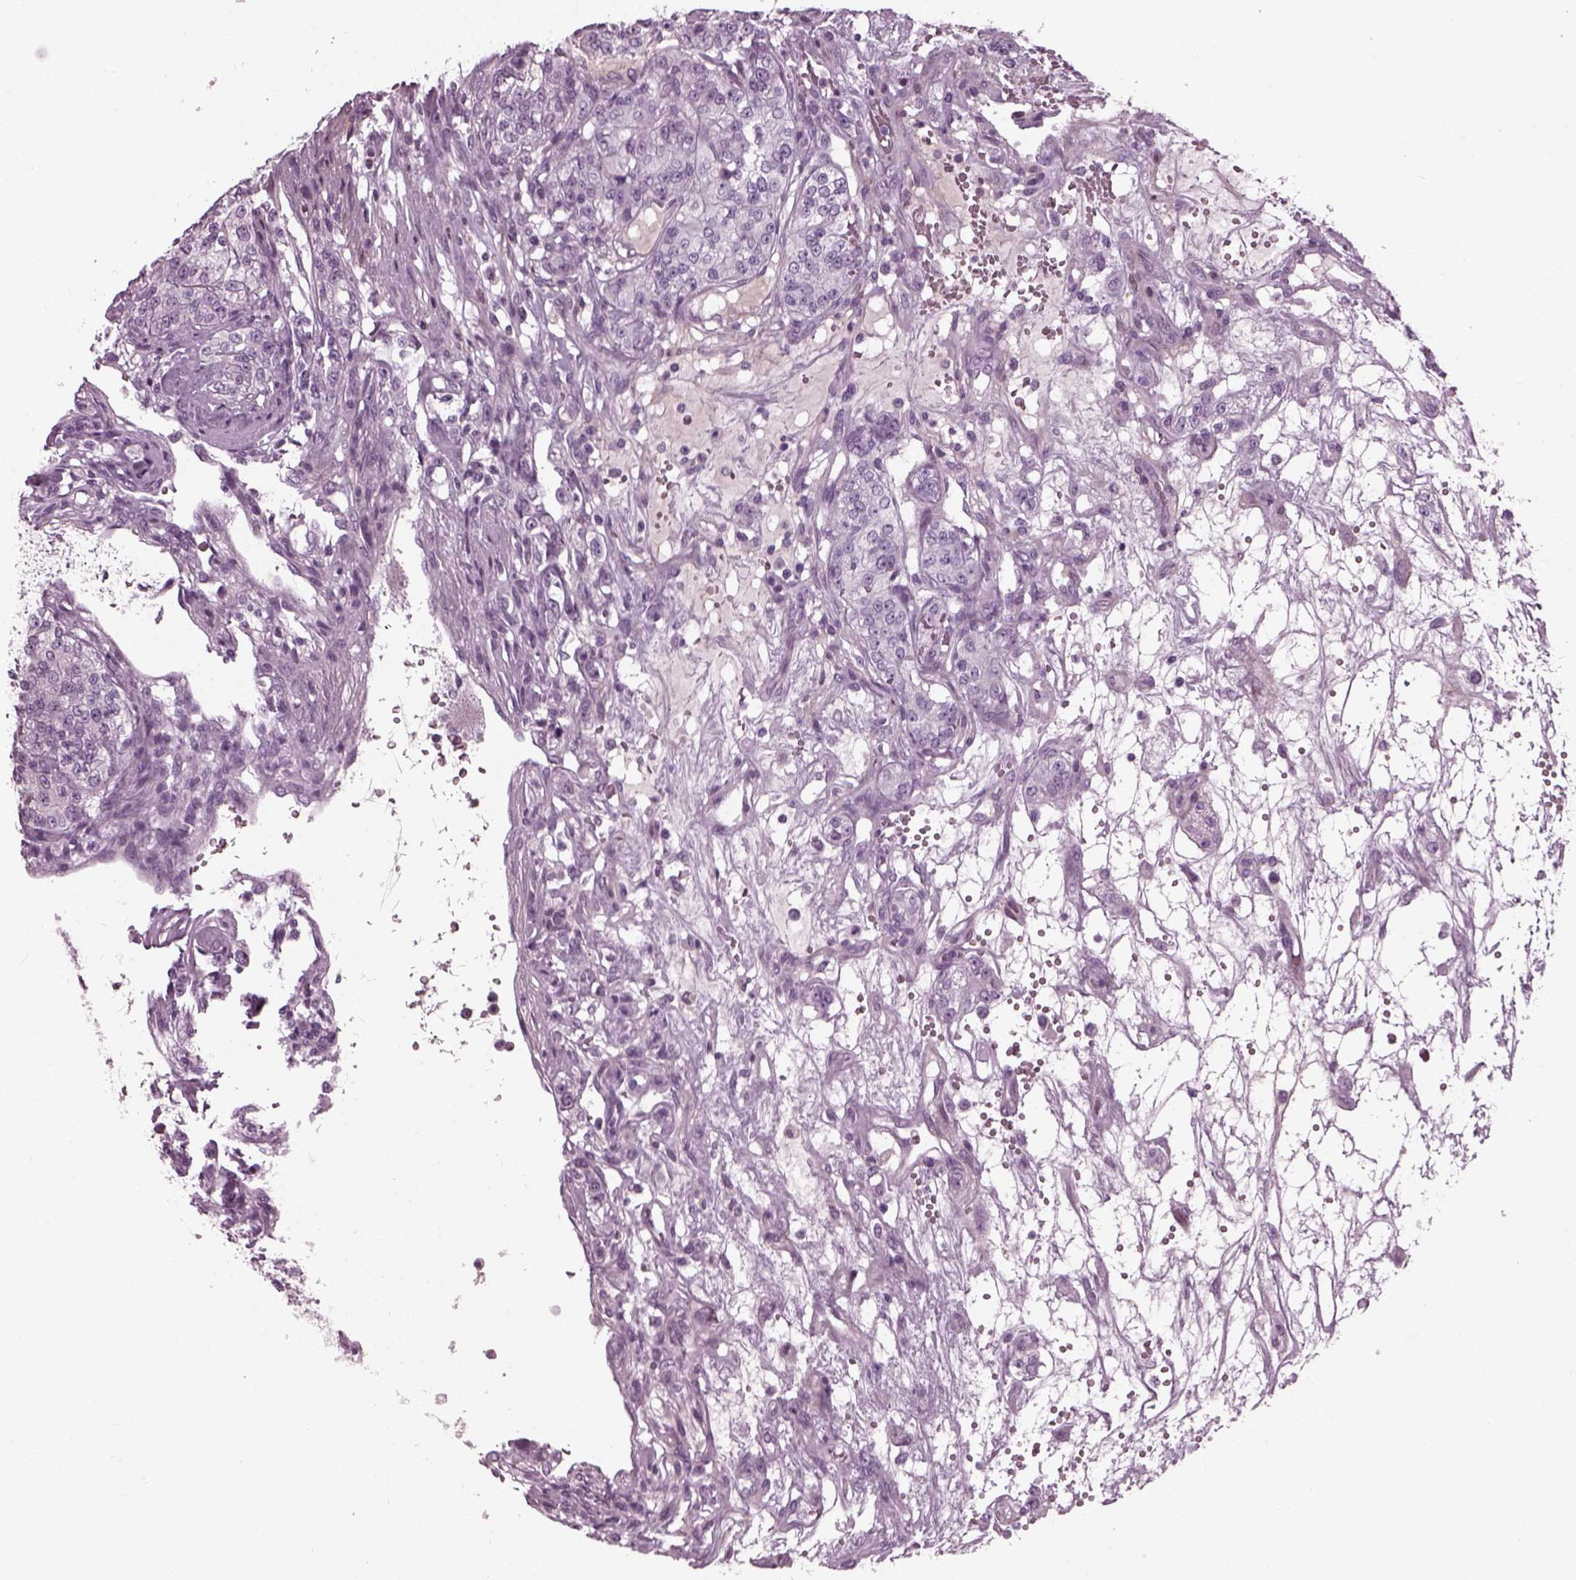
{"staining": {"intensity": "negative", "quantity": "none", "location": "none"}, "tissue": "renal cancer", "cell_type": "Tumor cells", "image_type": "cancer", "snomed": [{"axis": "morphology", "description": "Adenocarcinoma, NOS"}, {"axis": "topography", "description": "Kidney"}], "caption": "Immunohistochemistry (IHC) of human renal cancer reveals no expression in tumor cells.", "gene": "DPYSL5", "patient": {"sex": "female", "age": 63}}